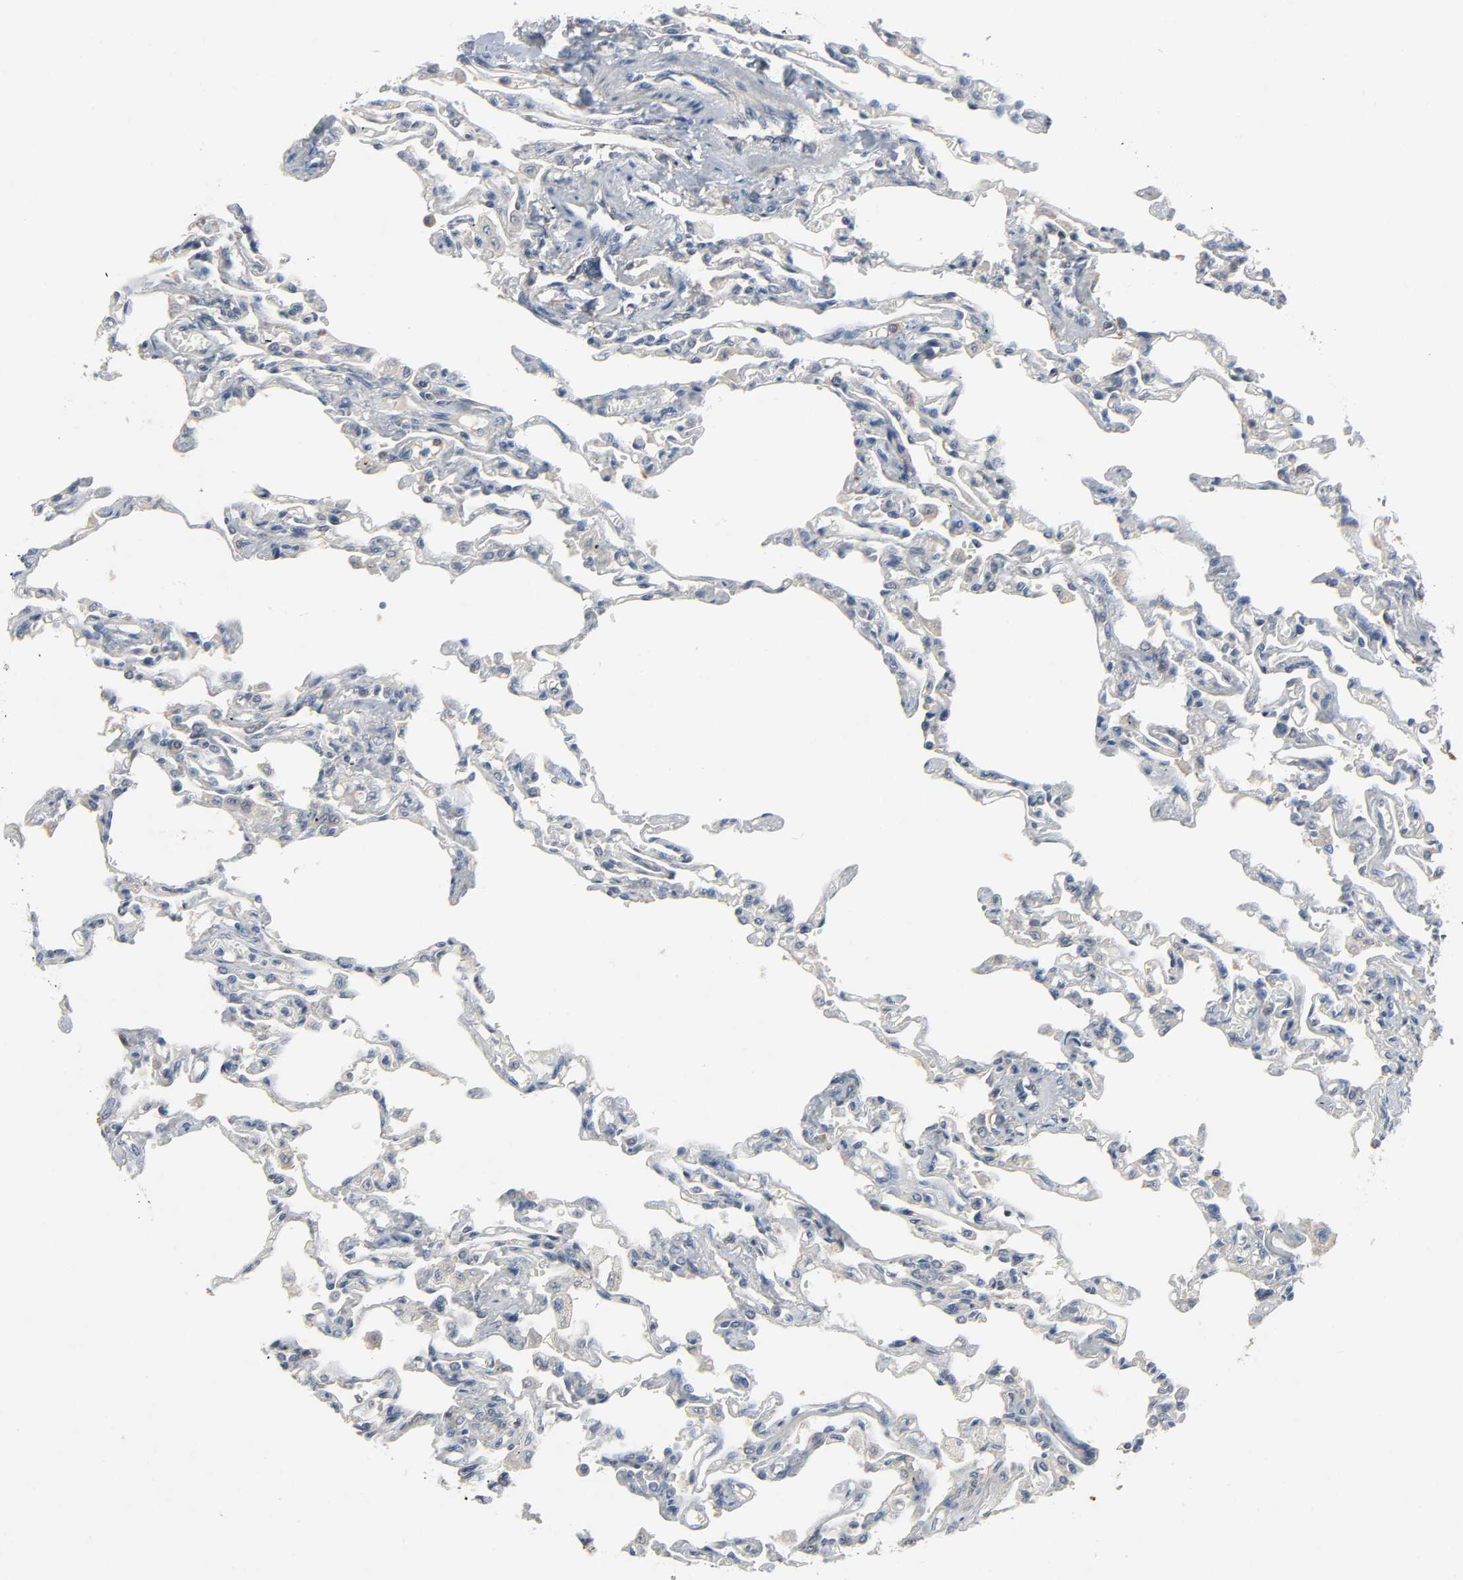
{"staining": {"intensity": "weak", "quantity": "25%-75%", "location": "cytoplasmic/membranous"}, "tissue": "lung", "cell_type": "Alveolar cells", "image_type": "normal", "snomed": [{"axis": "morphology", "description": "Normal tissue, NOS"}, {"axis": "topography", "description": "Lung"}], "caption": "DAB immunohistochemical staining of benign human lung demonstrates weak cytoplasmic/membranous protein positivity in approximately 25%-75% of alveolar cells. The protein is shown in brown color, while the nuclei are stained blue.", "gene": "CD4", "patient": {"sex": "male", "age": 21}}